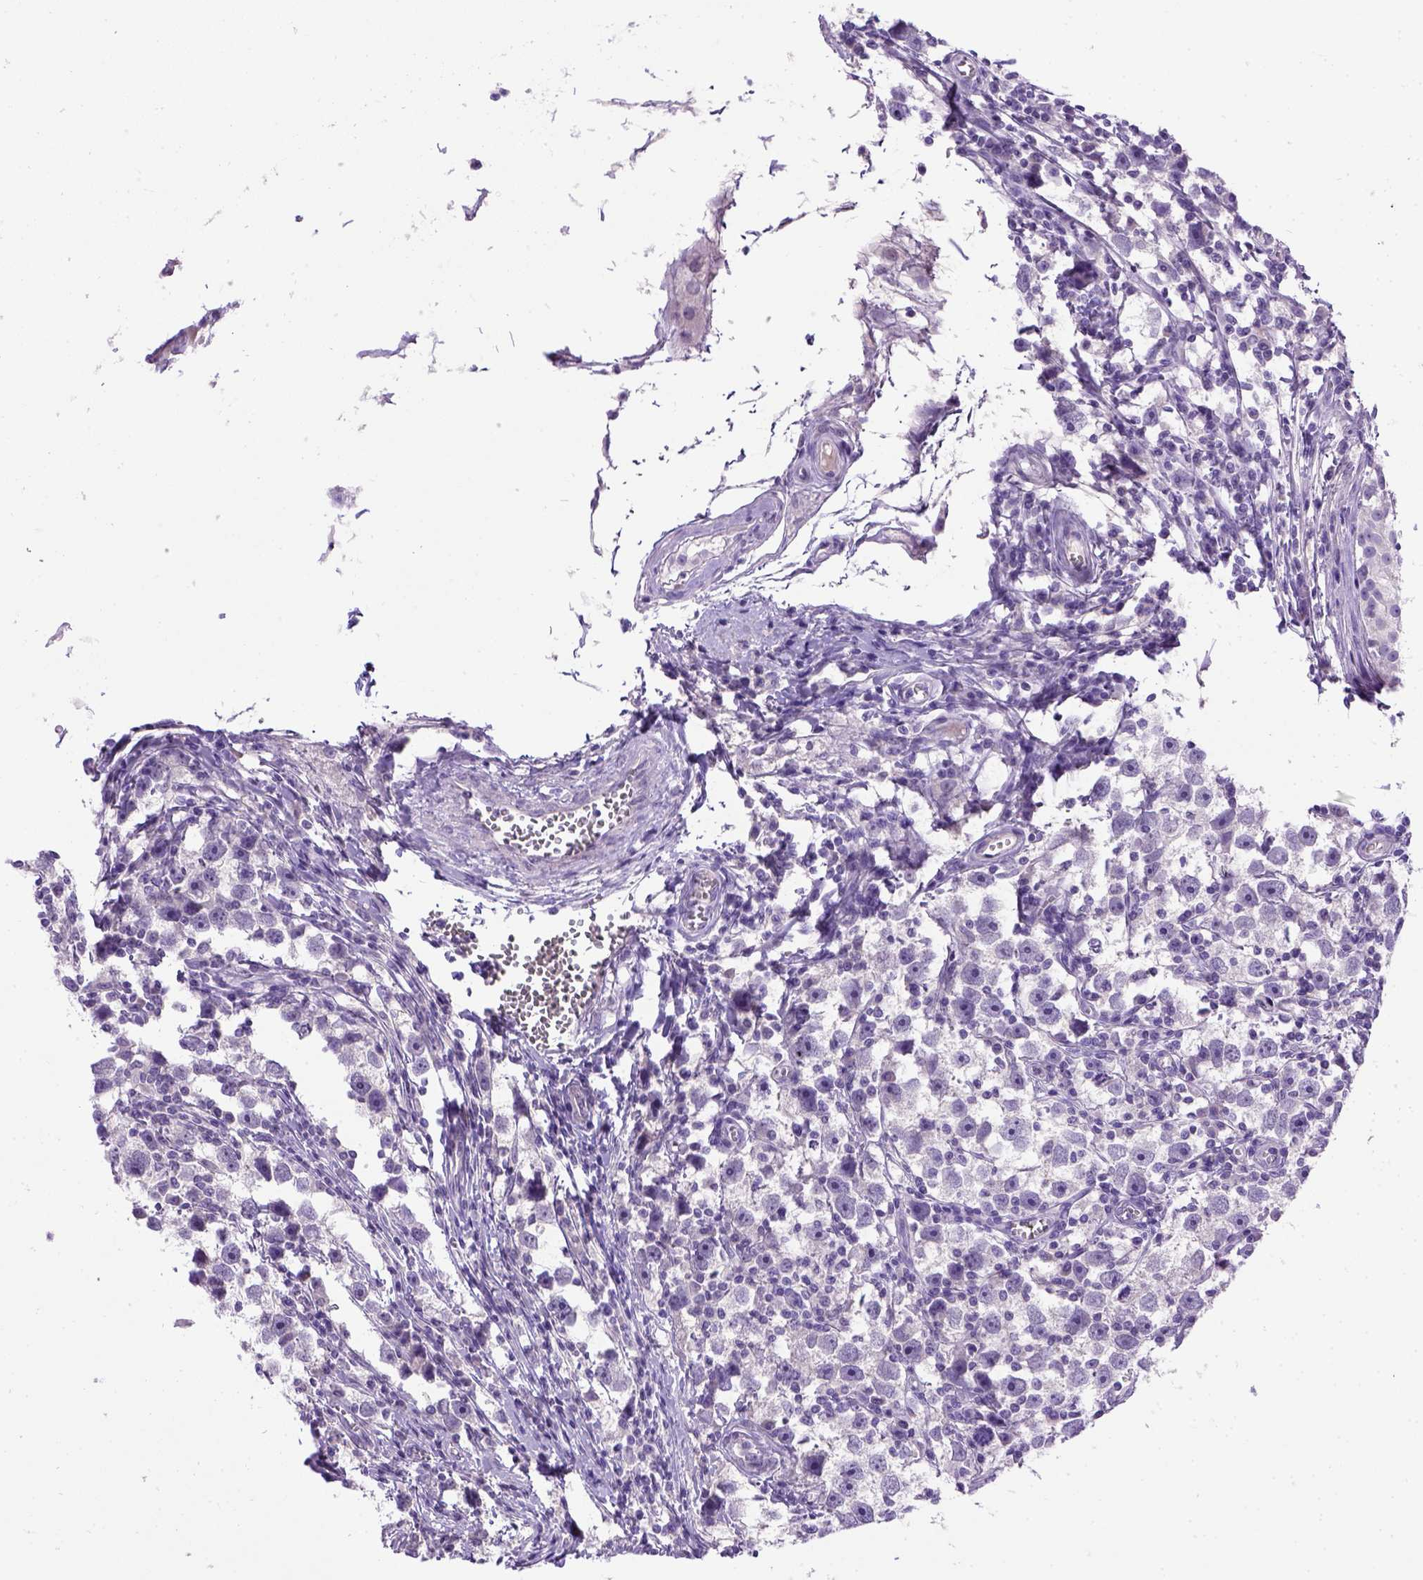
{"staining": {"intensity": "negative", "quantity": "none", "location": "none"}, "tissue": "testis cancer", "cell_type": "Tumor cells", "image_type": "cancer", "snomed": [{"axis": "morphology", "description": "Seminoma, NOS"}, {"axis": "topography", "description": "Testis"}], "caption": "There is no significant staining in tumor cells of seminoma (testis). (DAB (3,3'-diaminobenzidine) IHC, high magnification).", "gene": "CDH1", "patient": {"sex": "male", "age": 30}}